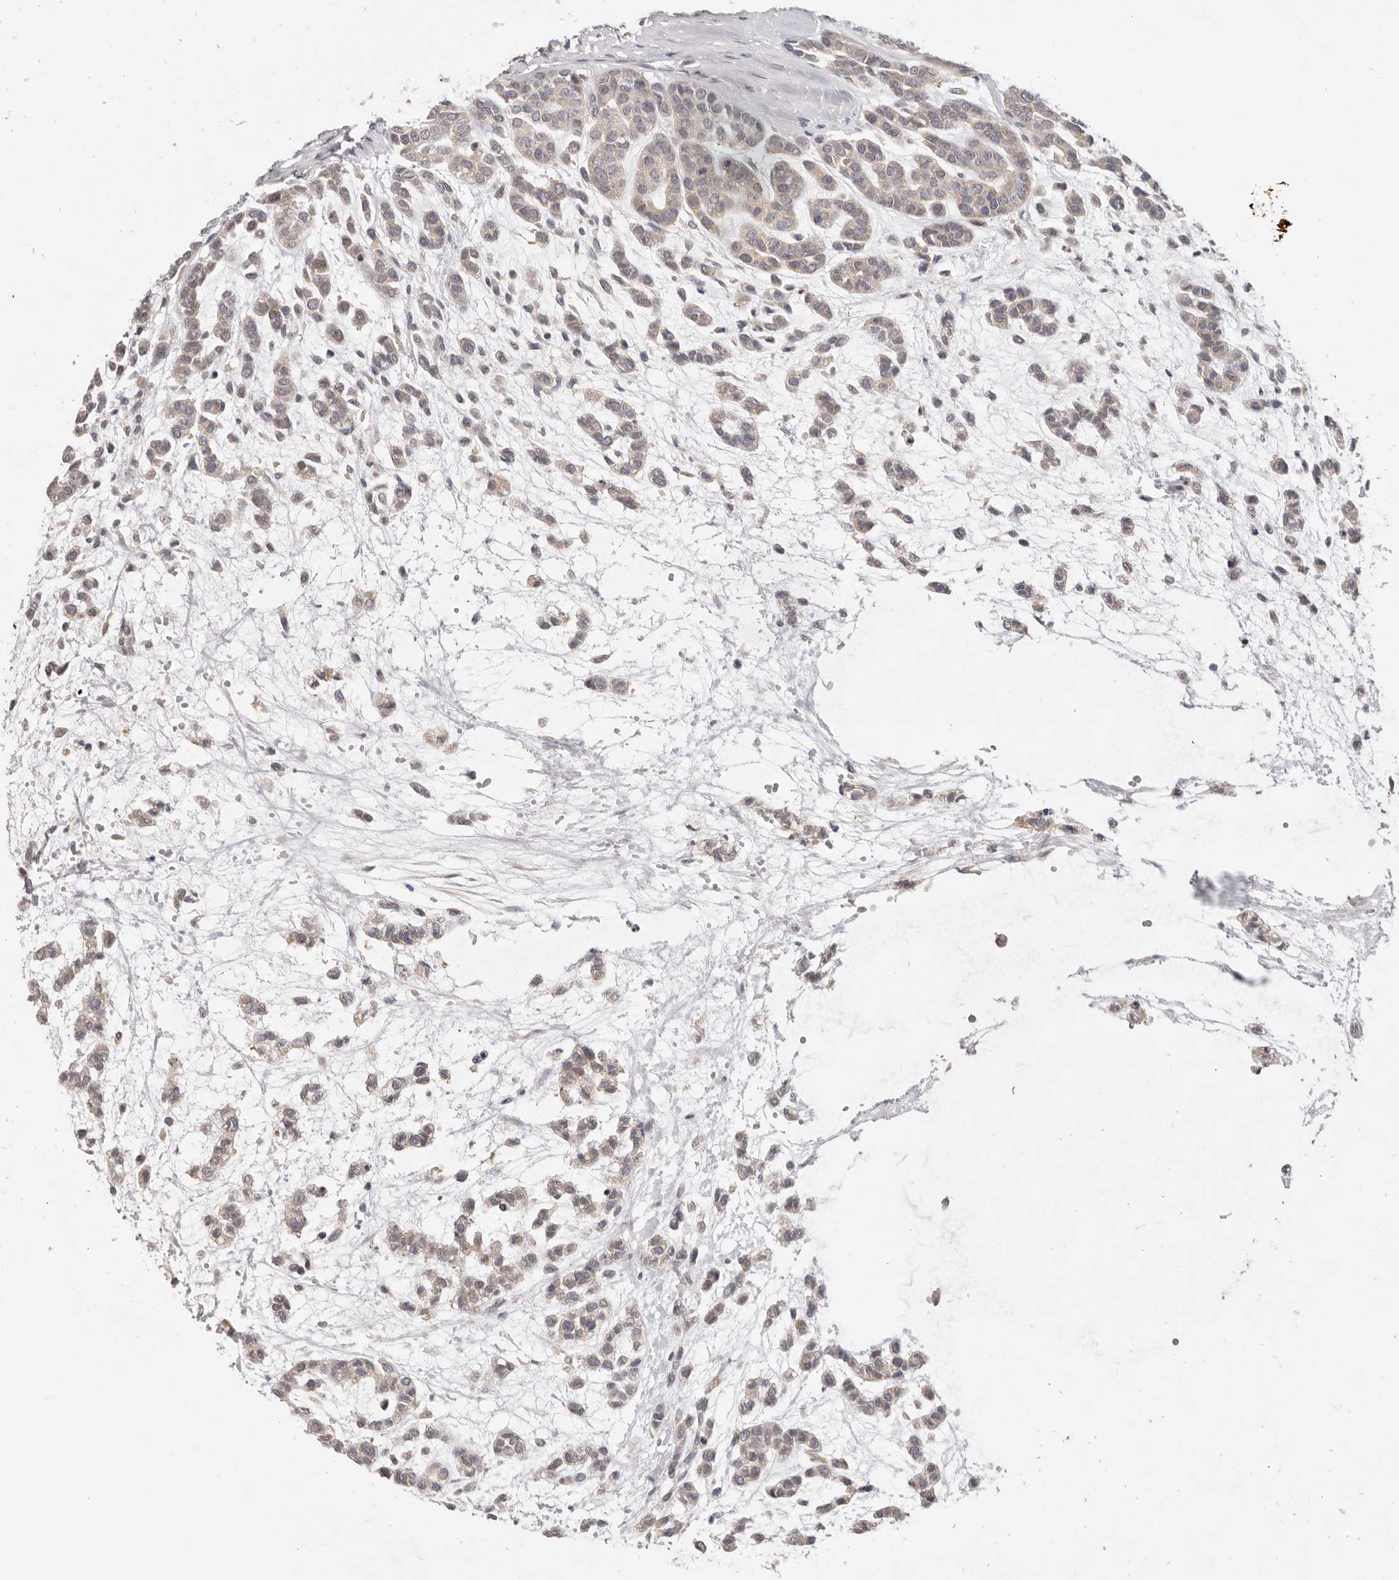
{"staining": {"intensity": "weak", "quantity": ">75%", "location": "cytoplasmic/membranous"}, "tissue": "head and neck cancer", "cell_type": "Tumor cells", "image_type": "cancer", "snomed": [{"axis": "morphology", "description": "Adenocarcinoma, NOS"}, {"axis": "morphology", "description": "Adenoma, NOS"}, {"axis": "topography", "description": "Head-Neck"}], "caption": "Adenocarcinoma (head and neck) was stained to show a protein in brown. There is low levels of weak cytoplasmic/membranous positivity in approximately >75% of tumor cells.", "gene": "WDR77", "patient": {"sex": "female", "age": 55}}